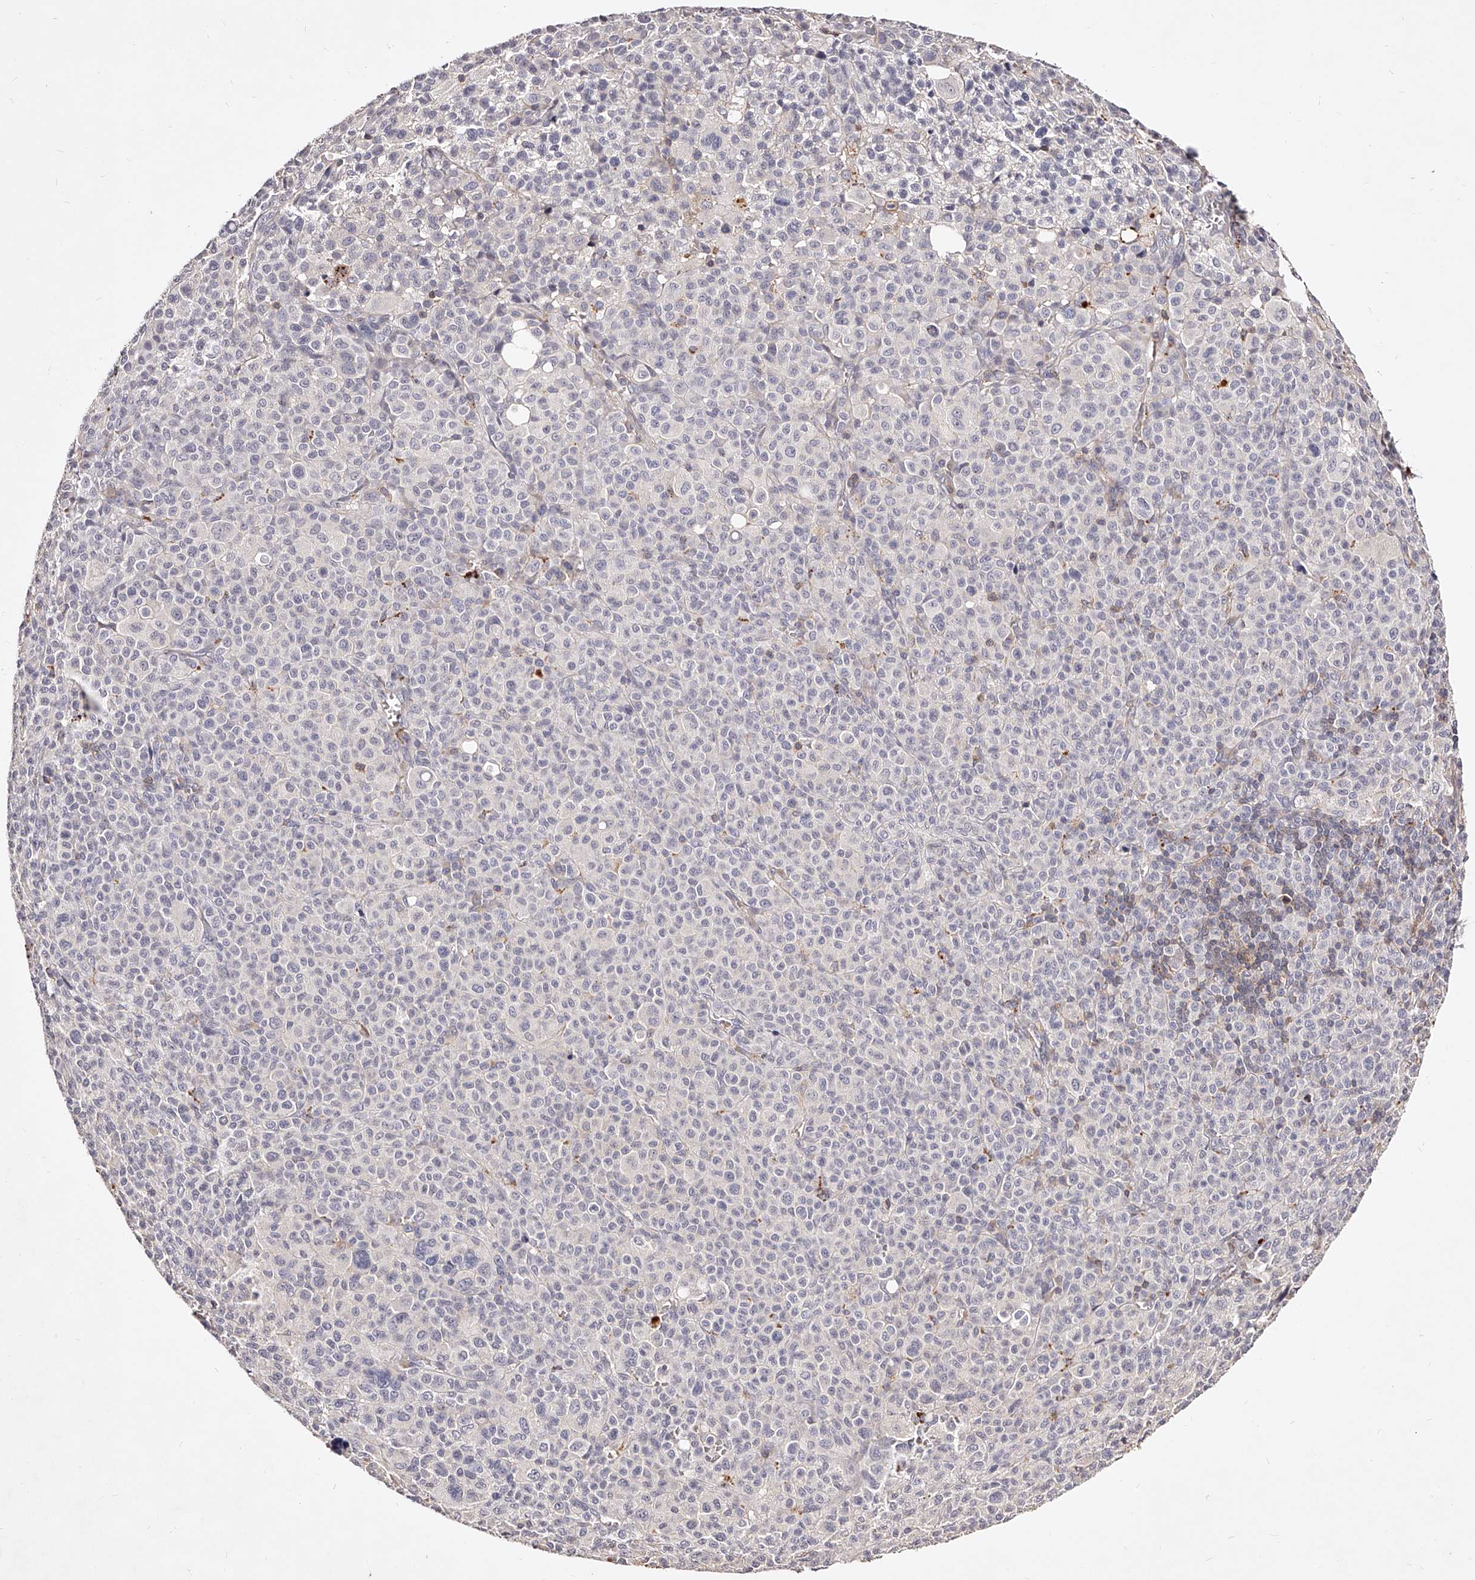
{"staining": {"intensity": "negative", "quantity": "none", "location": "none"}, "tissue": "melanoma", "cell_type": "Tumor cells", "image_type": "cancer", "snomed": [{"axis": "morphology", "description": "Malignant melanoma, Metastatic site"}, {"axis": "topography", "description": "Skin"}], "caption": "High magnification brightfield microscopy of malignant melanoma (metastatic site) stained with DAB (3,3'-diaminobenzidine) (brown) and counterstained with hematoxylin (blue): tumor cells show no significant expression.", "gene": "PHACTR1", "patient": {"sex": "female", "age": 74}}